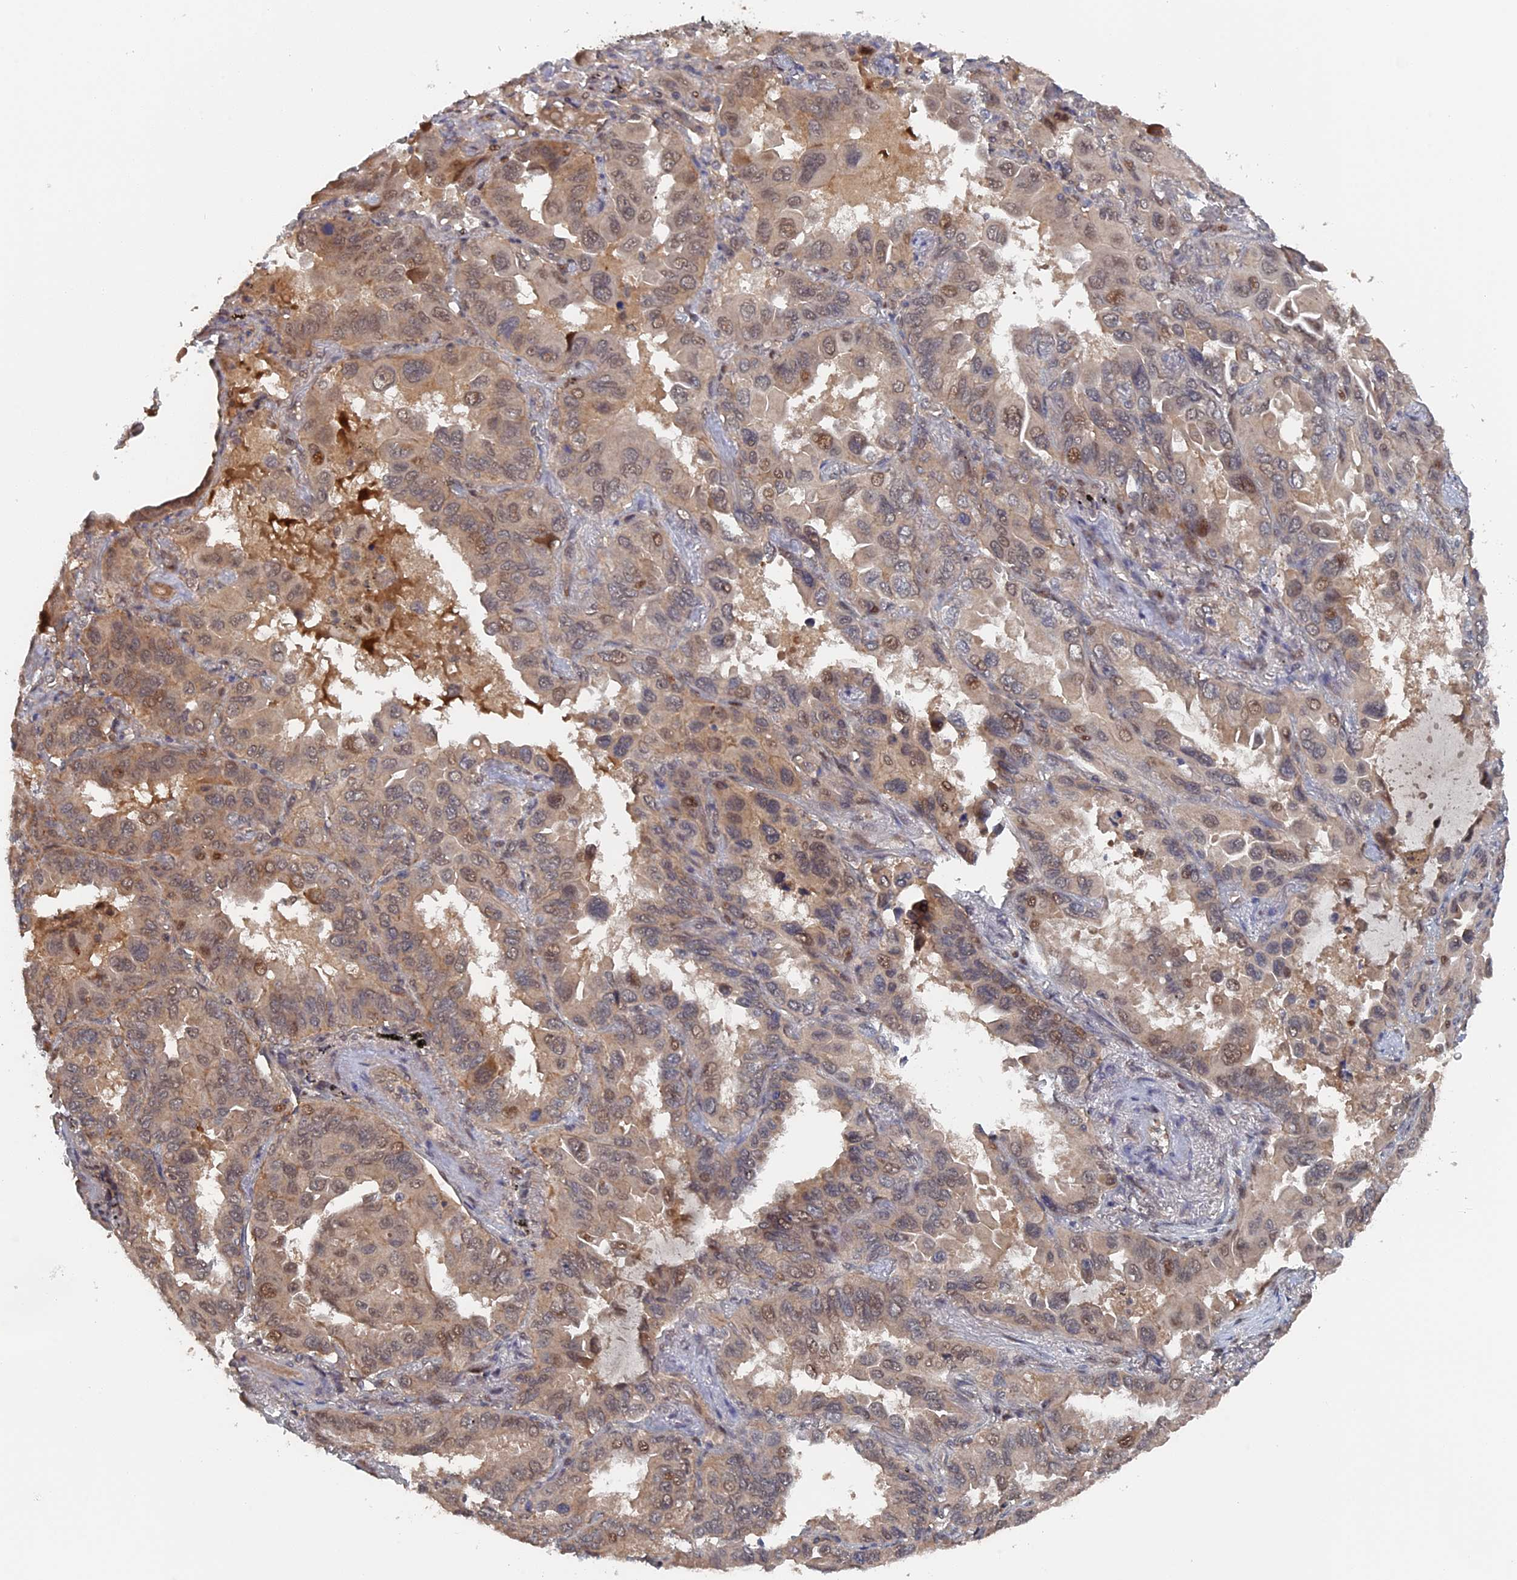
{"staining": {"intensity": "weak", "quantity": "25%-75%", "location": "cytoplasmic/membranous,nuclear"}, "tissue": "lung cancer", "cell_type": "Tumor cells", "image_type": "cancer", "snomed": [{"axis": "morphology", "description": "Adenocarcinoma, NOS"}, {"axis": "topography", "description": "Lung"}], "caption": "There is low levels of weak cytoplasmic/membranous and nuclear staining in tumor cells of lung cancer, as demonstrated by immunohistochemical staining (brown color).", "gene": "ELOVL6", "patient": {"sex": "male", "age": 64}}